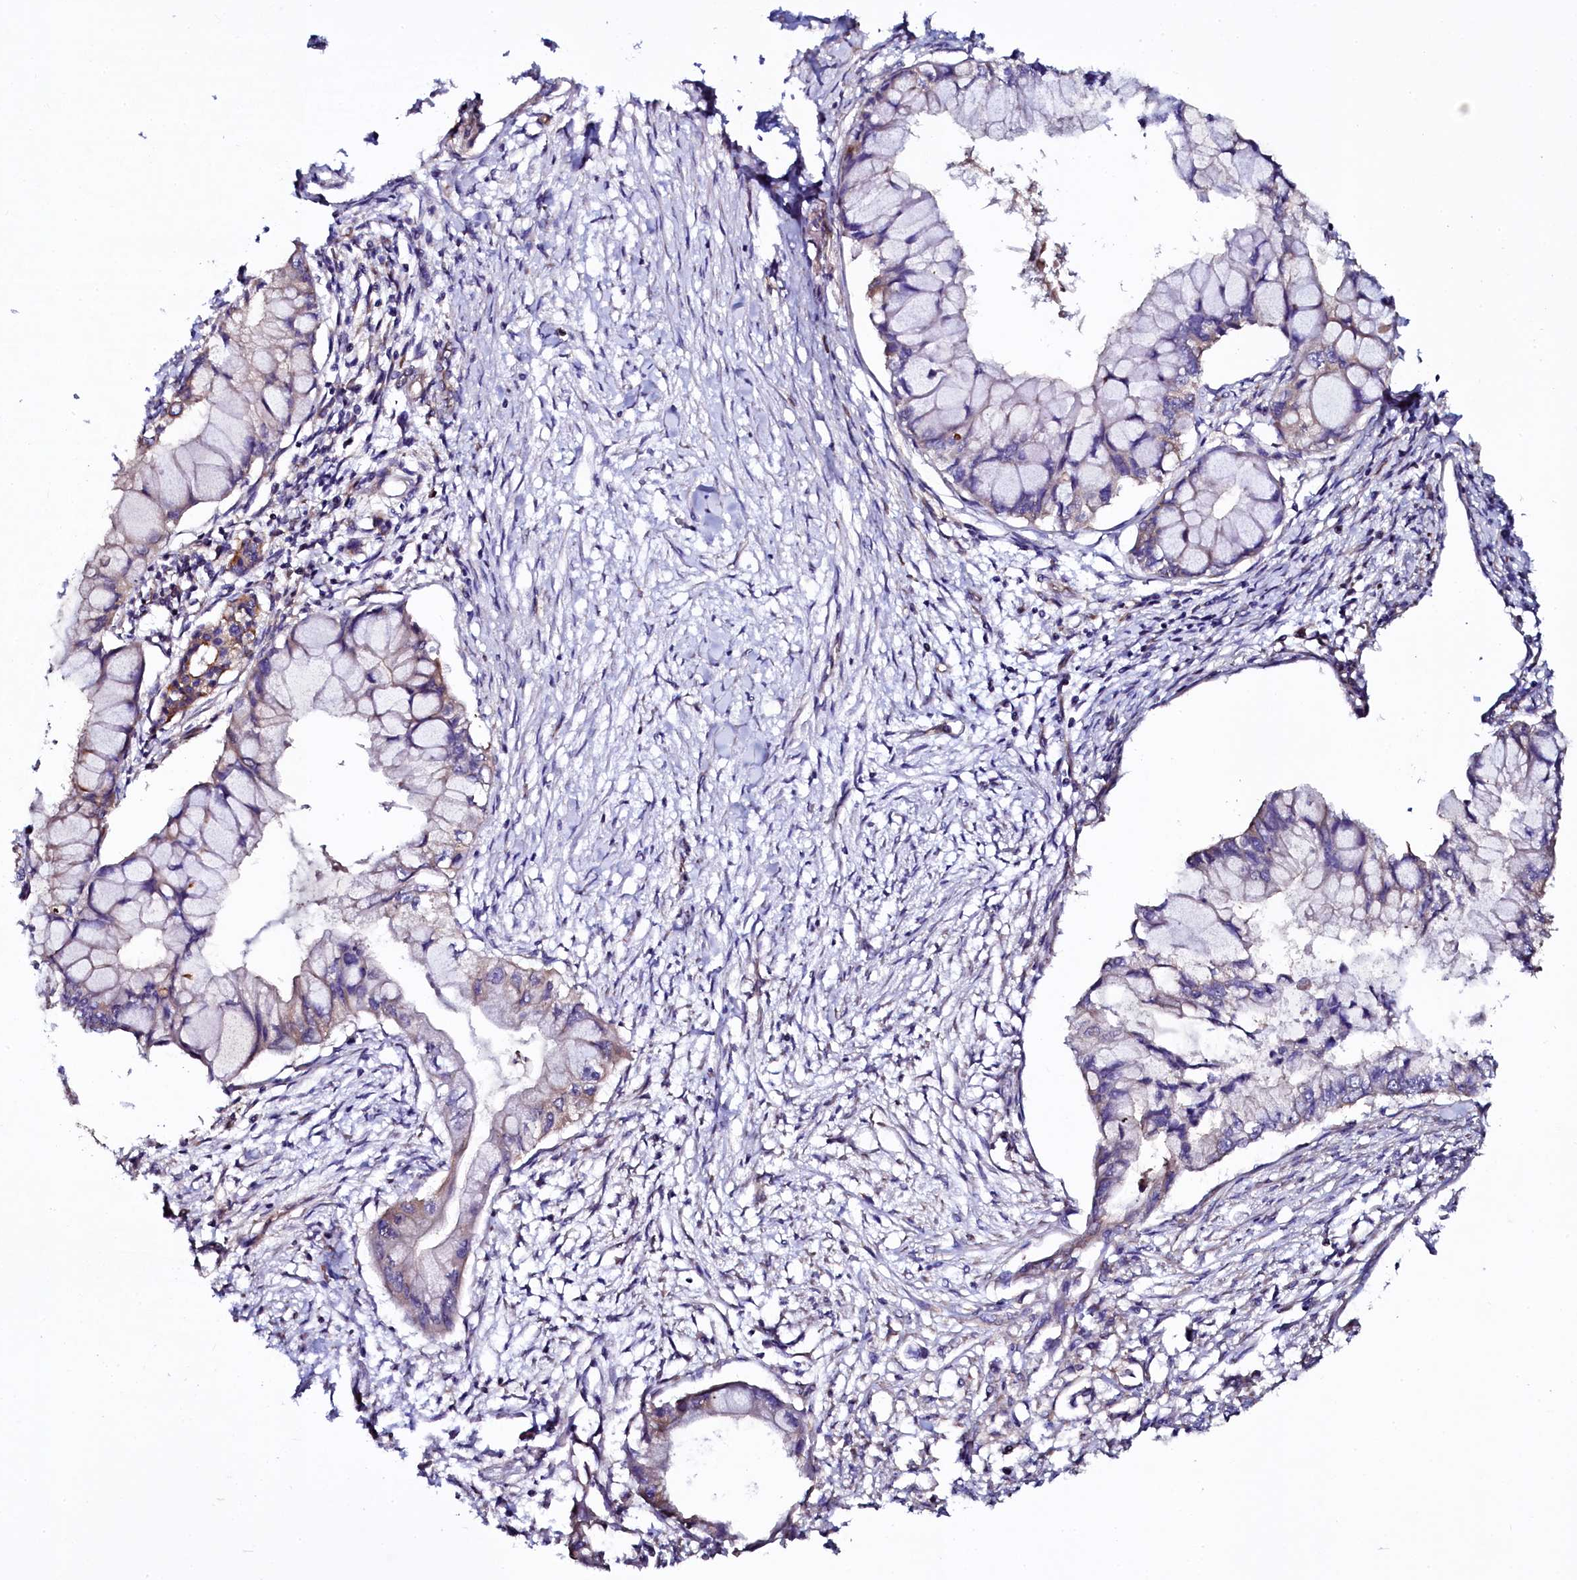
{"staining": {"intensity": "weak", "quantity": "<25%", "location": "cytoplasmic/membranous"}, "tissue": "pancreatic cancer", "cell_type": "Tumor cells", "image_type": "cancer", "snomed": [{"axis": "morphology", "description": "Adenocarcinoma, NOS"}, {"axis": "topography", "description": "Pancreas"}], "caption": "The histopathology image exhibits no significant staining in tumor cells of pancreatic adenocarcinoma. (DAB (3,3'-diaminobenzidine) IHC, high magnification).", "gene": "USPL1", "patient": {"sex": "male", "age": 48}}